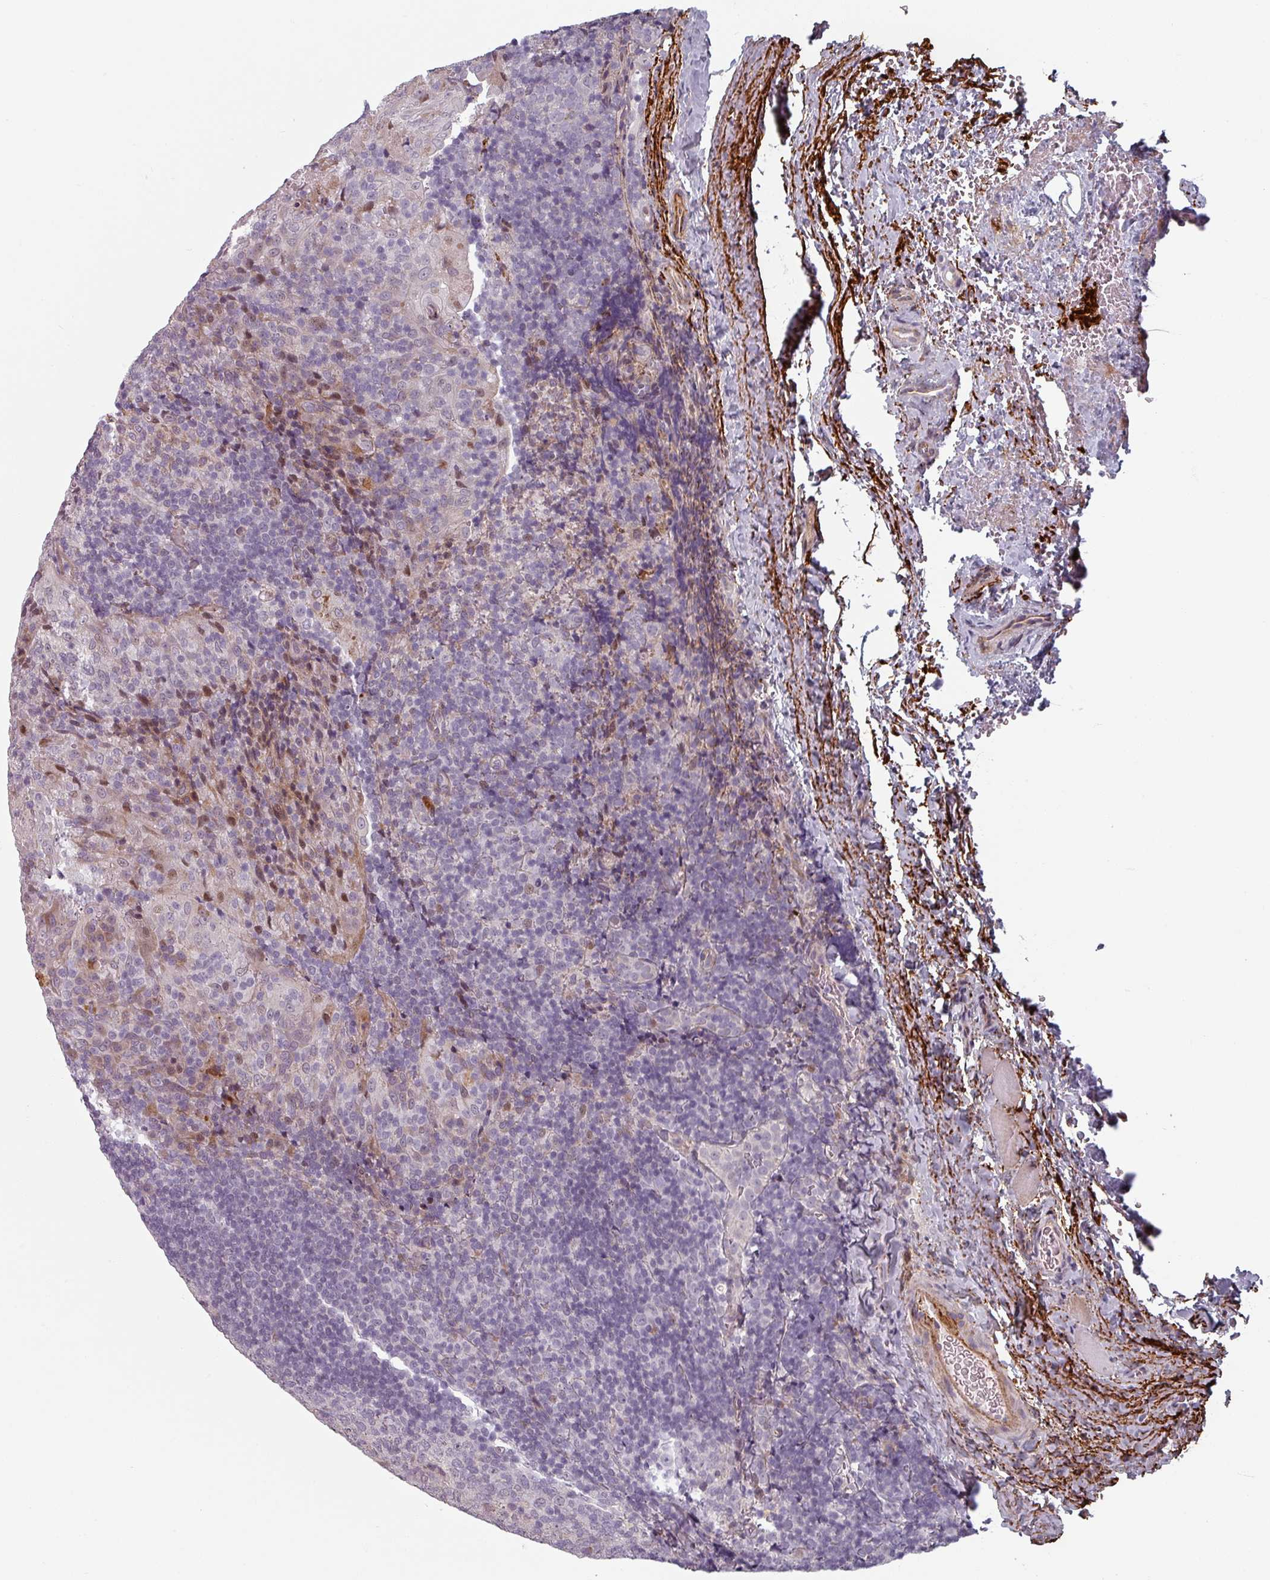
{"staining": {"intensity": "negative", "quantity": "none", "location": "none"}, "tissue": "tonsil", "cell_type": "Germinal center cells", "image_type": "normal", "snomed": [{"axis": "morphology", "description": "Normal tissue, NOS"}, {"axis": "topography", "description": "Tonsil"}], "caption": "High power microscopy micrograph of an IHC micrograph of unremarkable tonsil, revealing no significant expression in germinal center cells. The staining is performed using DAB brown chromogen with nuclei counter-stained in using hematoxylin.", "gene": "CYB5RL", "patient": {"sex": "male", "age": 17}}